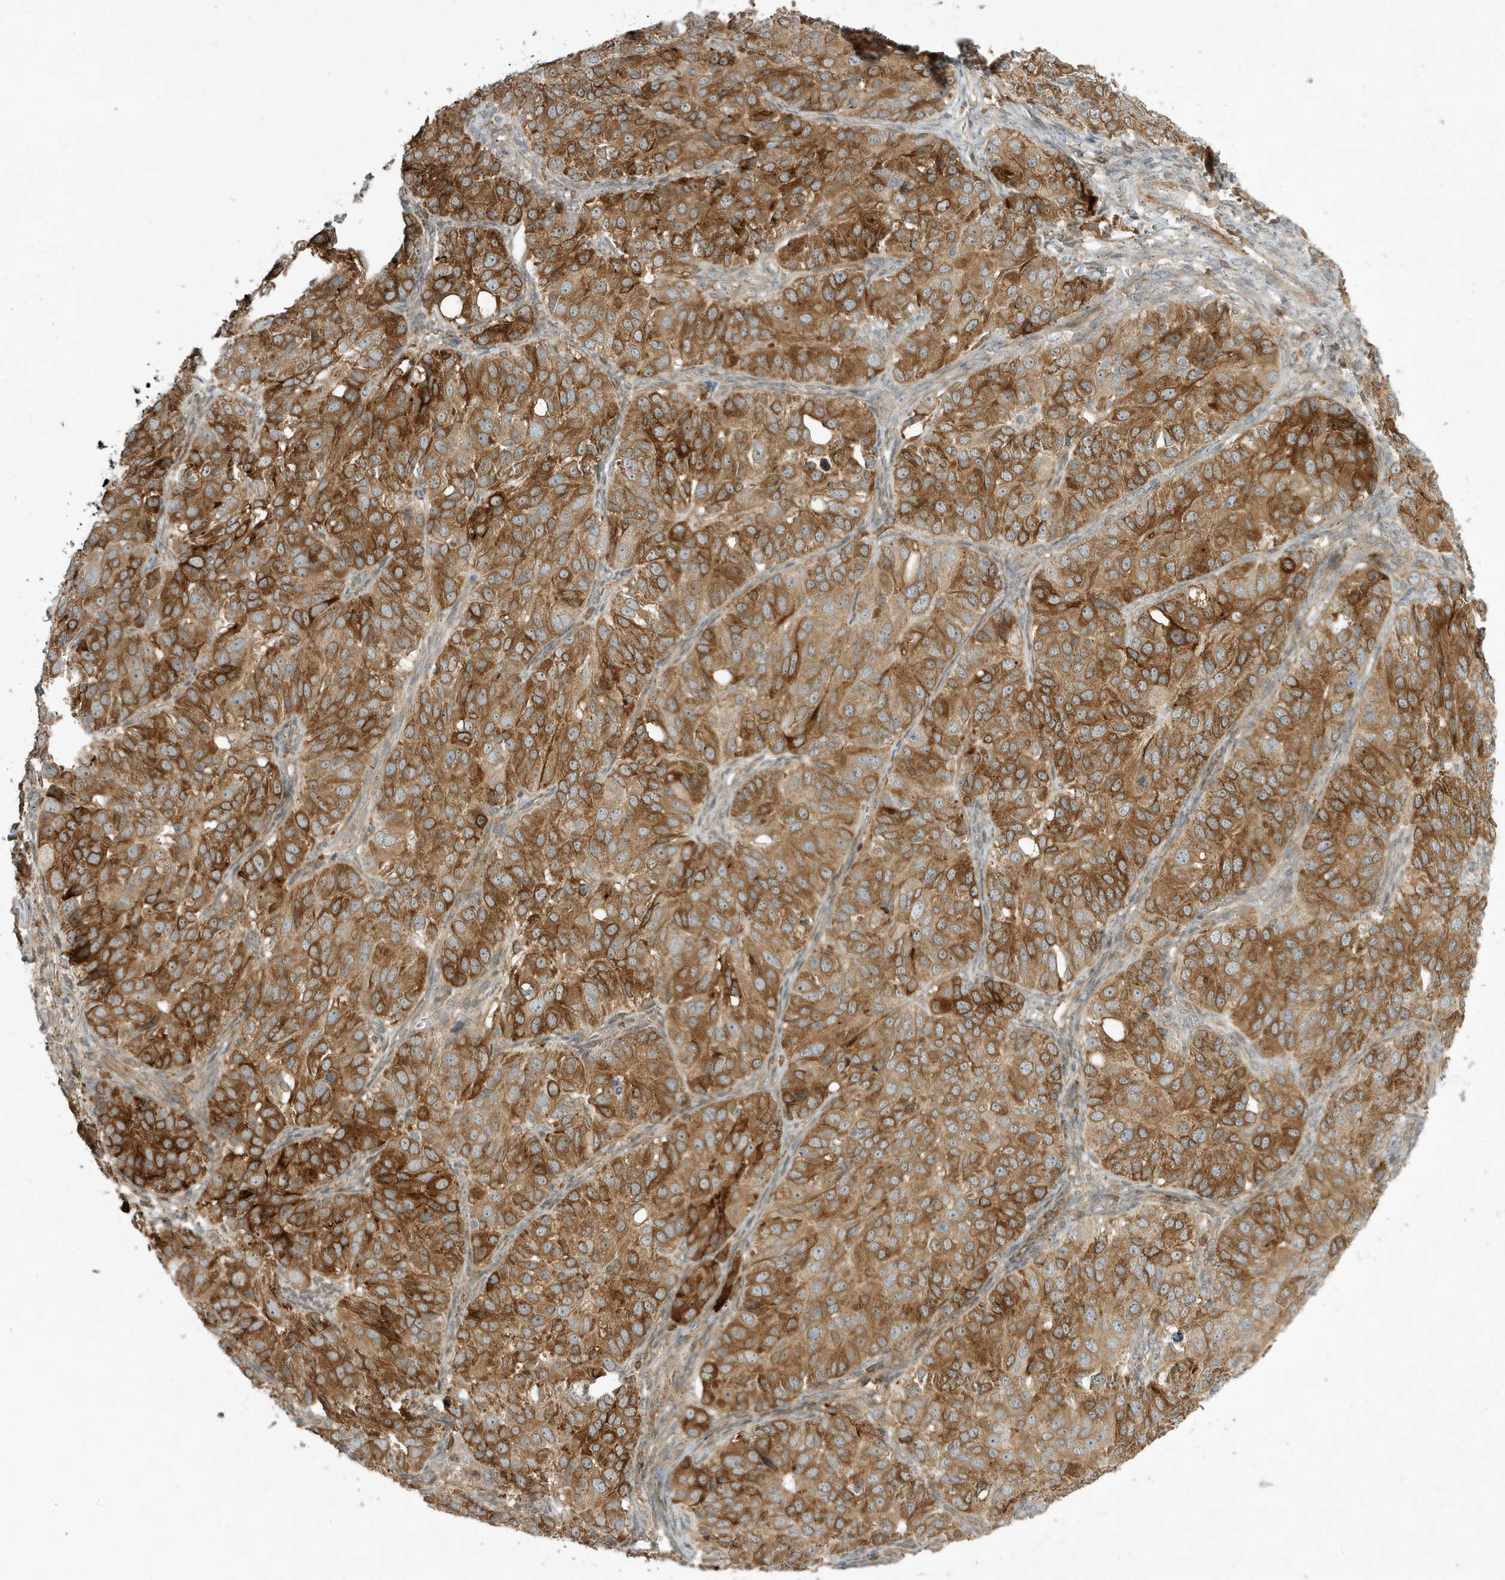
{"staining": {"intensity": "moderate", "quantity": ">75%", "location": "cytoplasmic/membranous"}, "tissue": "ovarian cancer", "cell_type": "Tumor cells", "image_type": "cancer", "snomed": [{"axis": "morphology", "description": "Carcinoma, endometroid"}, {"axis": "topography", "description": "Ovary"}], "caption": "This is an image of immunohistochemistry staining of endometroid carcinoma (ovarian), which shows moderate staining in the cytoplasmic/membranous of tumor cells.", "gene": "SCARF2", "patient": {"sex": "female", "age": 51}}